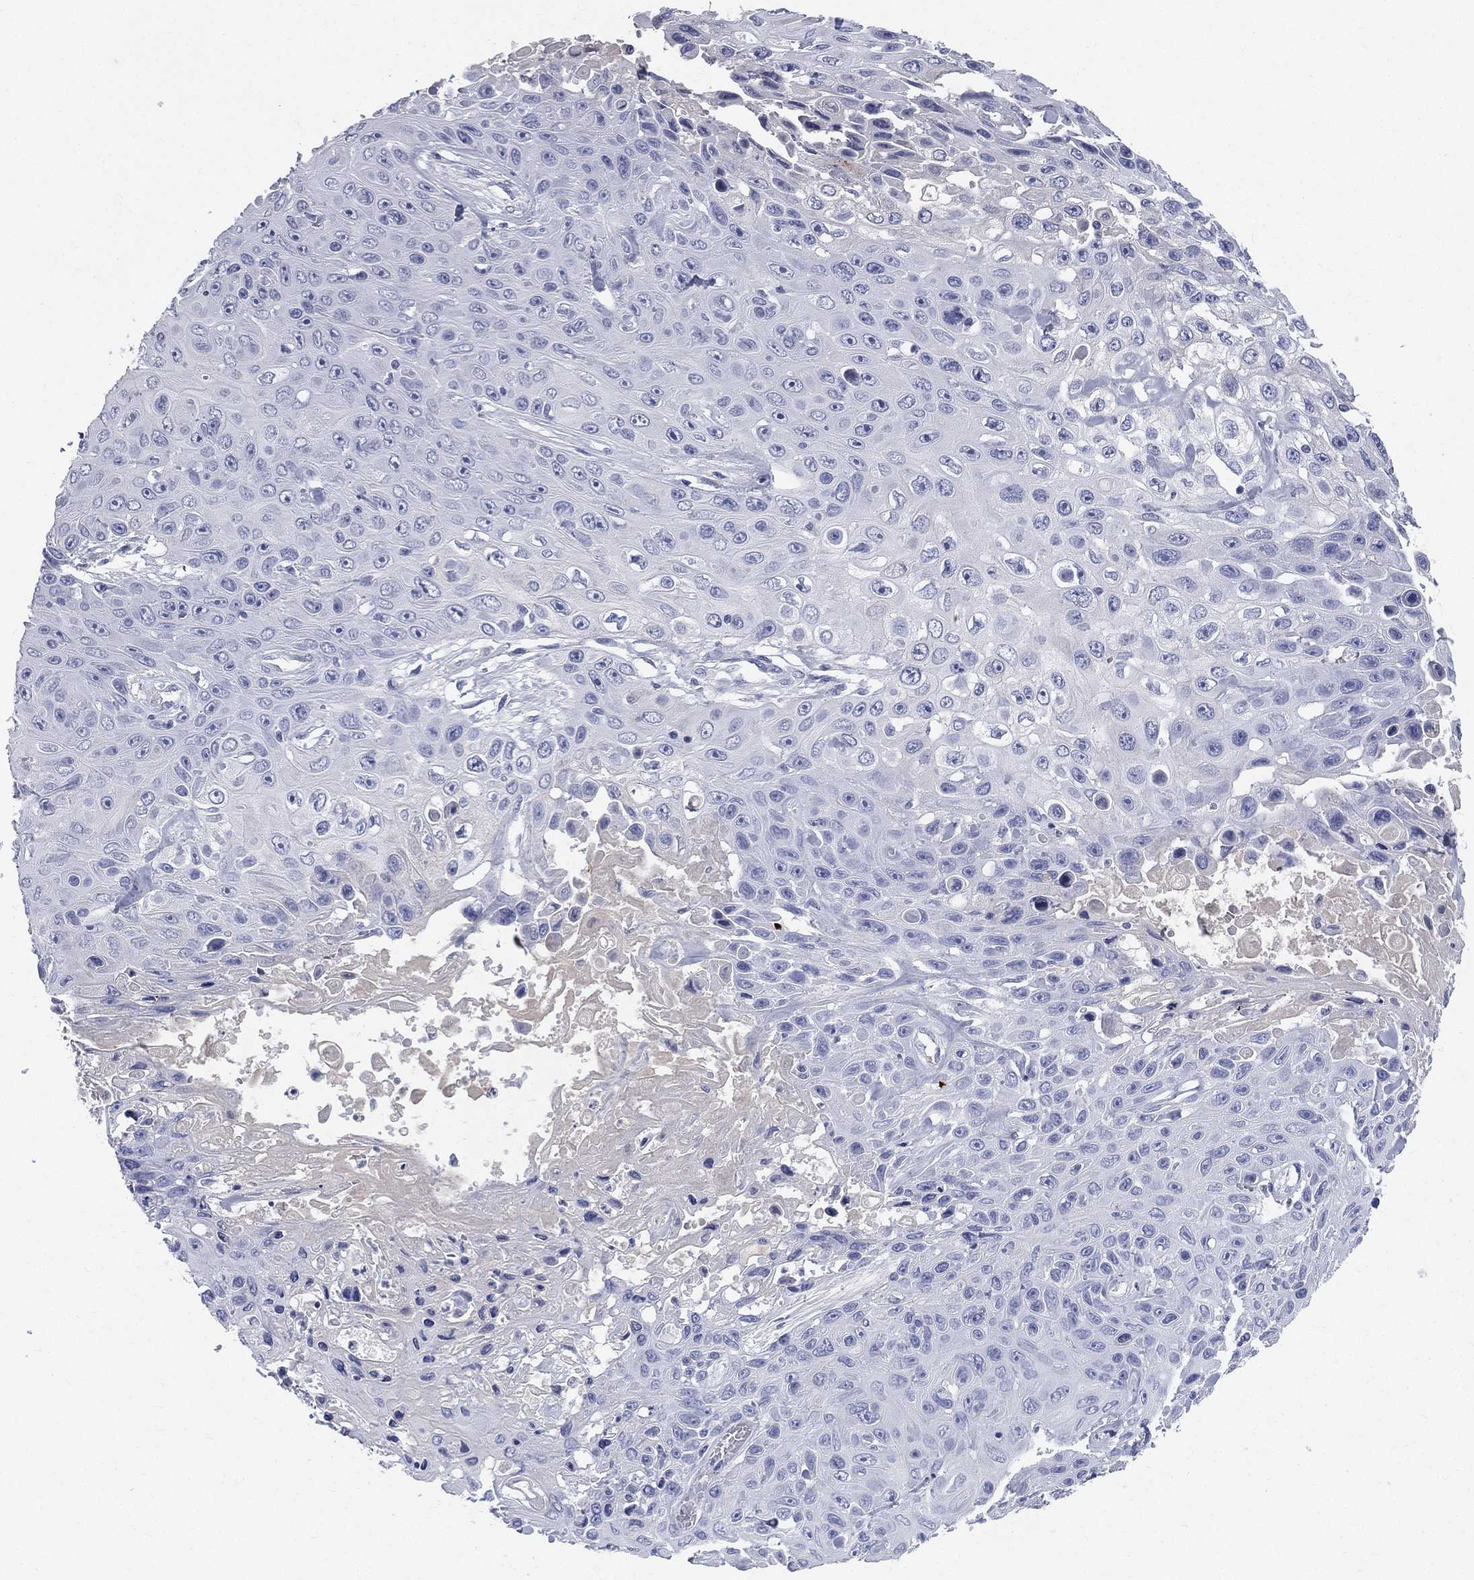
{"staining": {"intensity": "negative", "quantity": "none", "location": "none"}, "tissue": "skin cancer", "cell_type": "Tumor cells", "image_type": "cancer", "snomed": [{"axis": "morphology", "description": "Squamous cell carcinoma, NOS"}, {"axis": "topography", "description": "Skin"}], "caption": "IHC histopathology image of neoplastic tissue: human squamous cell carcinoma (skin) stained with DAB (3,3'-diaminobenzidine) demonstrates no significant protein staining in tumor cells.", "gene": "HP", "patient": {"sex": "male", "age": 82}}